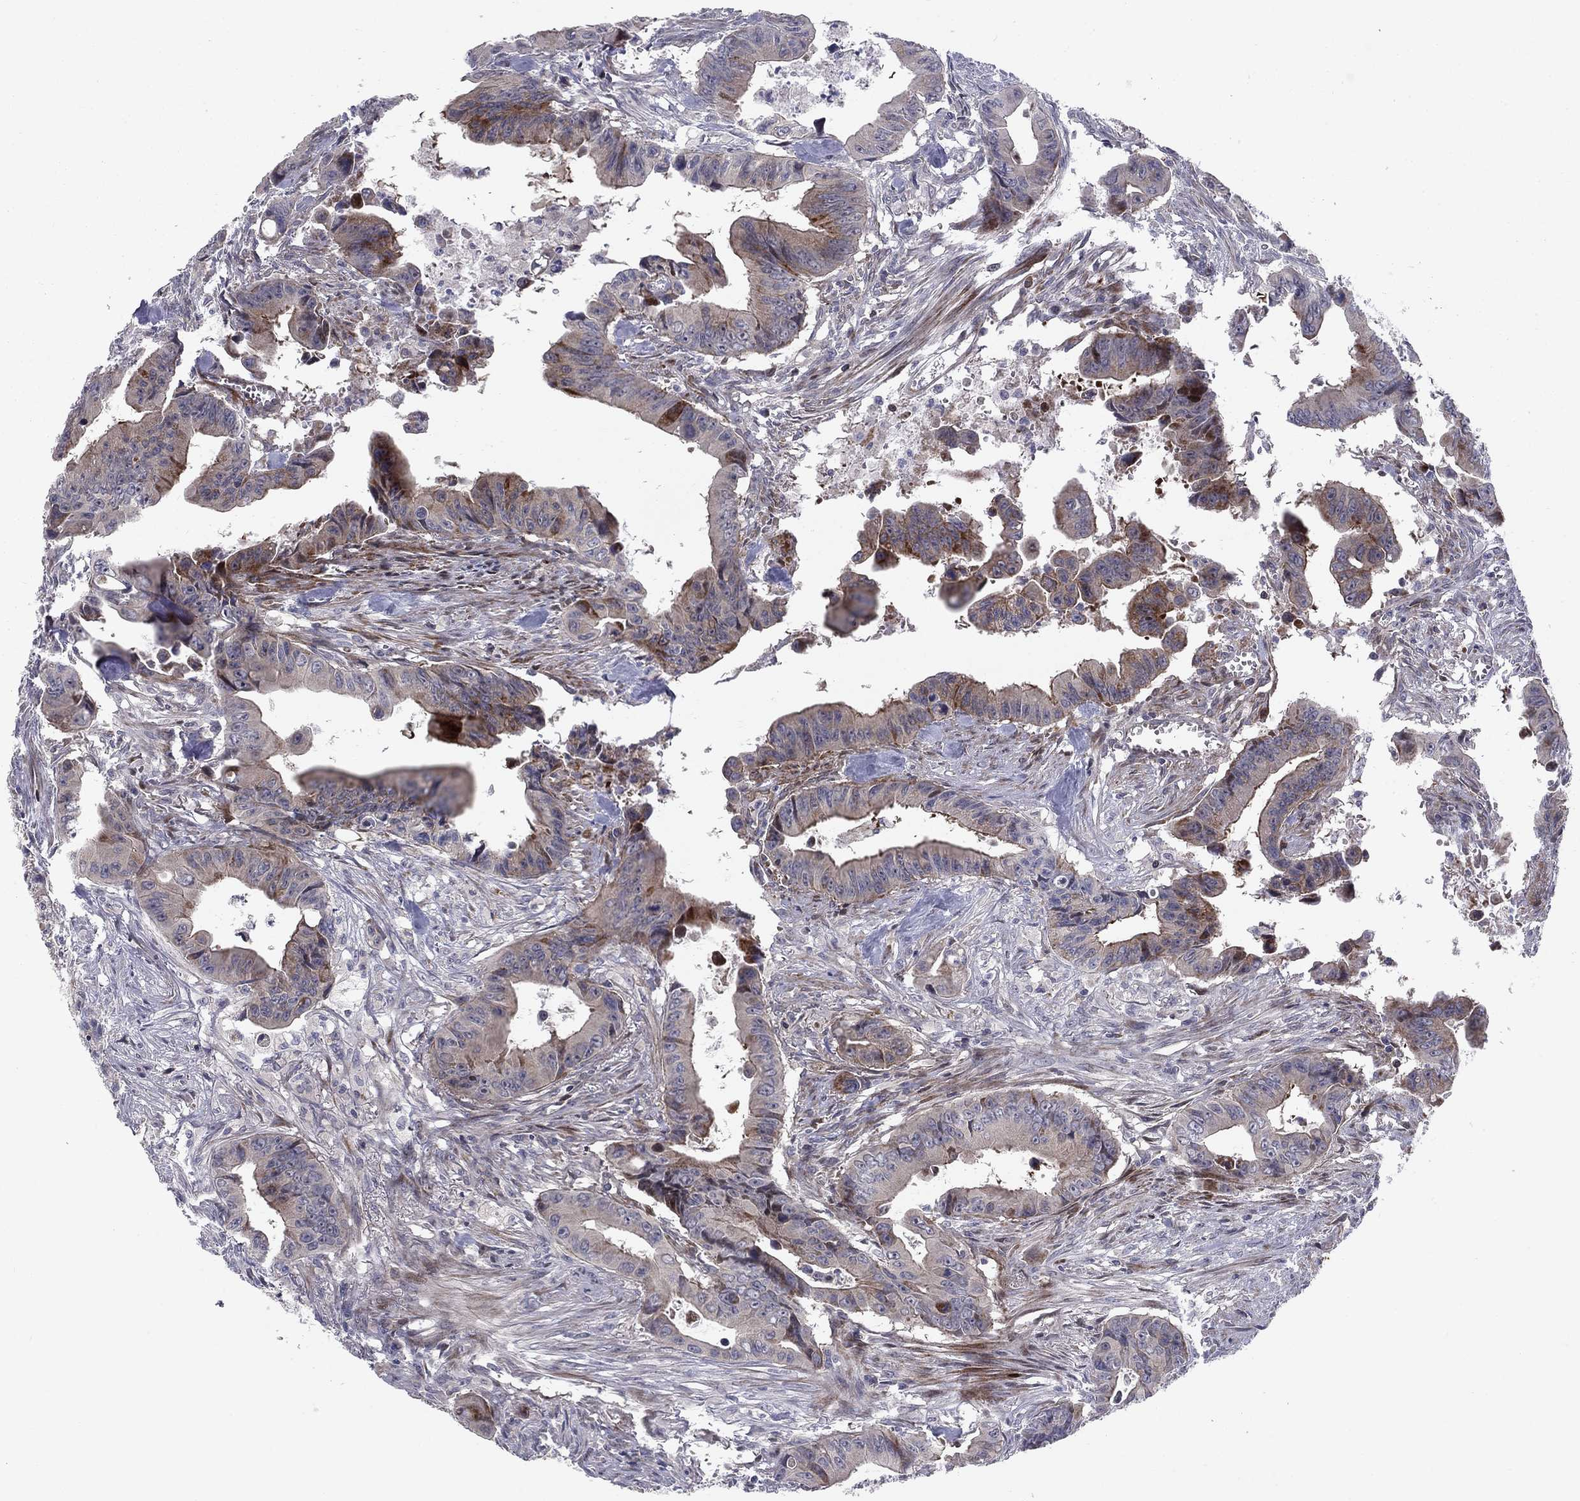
{"staining": {"intensity": "moderate", "quantity": "<25%", "location": "cytoplasmic/membranous"}, "tissue": "colorectal cancer", "cell_type": "Tumor cells", "image_type": "cancer", "snomed": [{"axis": "morphology", "description": "Adenocarcinoma, NOS"}, {"axis": "topography", "description": "Colon"}], "caption": "IHC (DAB) staining of human colorectal adenocarcinoma reveals moderate cytoplasmic/membranous protein expression in about <25% of tumor cells. Nuclei are stained in blue.", "gene": "MIOS", "patient": {"sex": "female", "age": 87}}